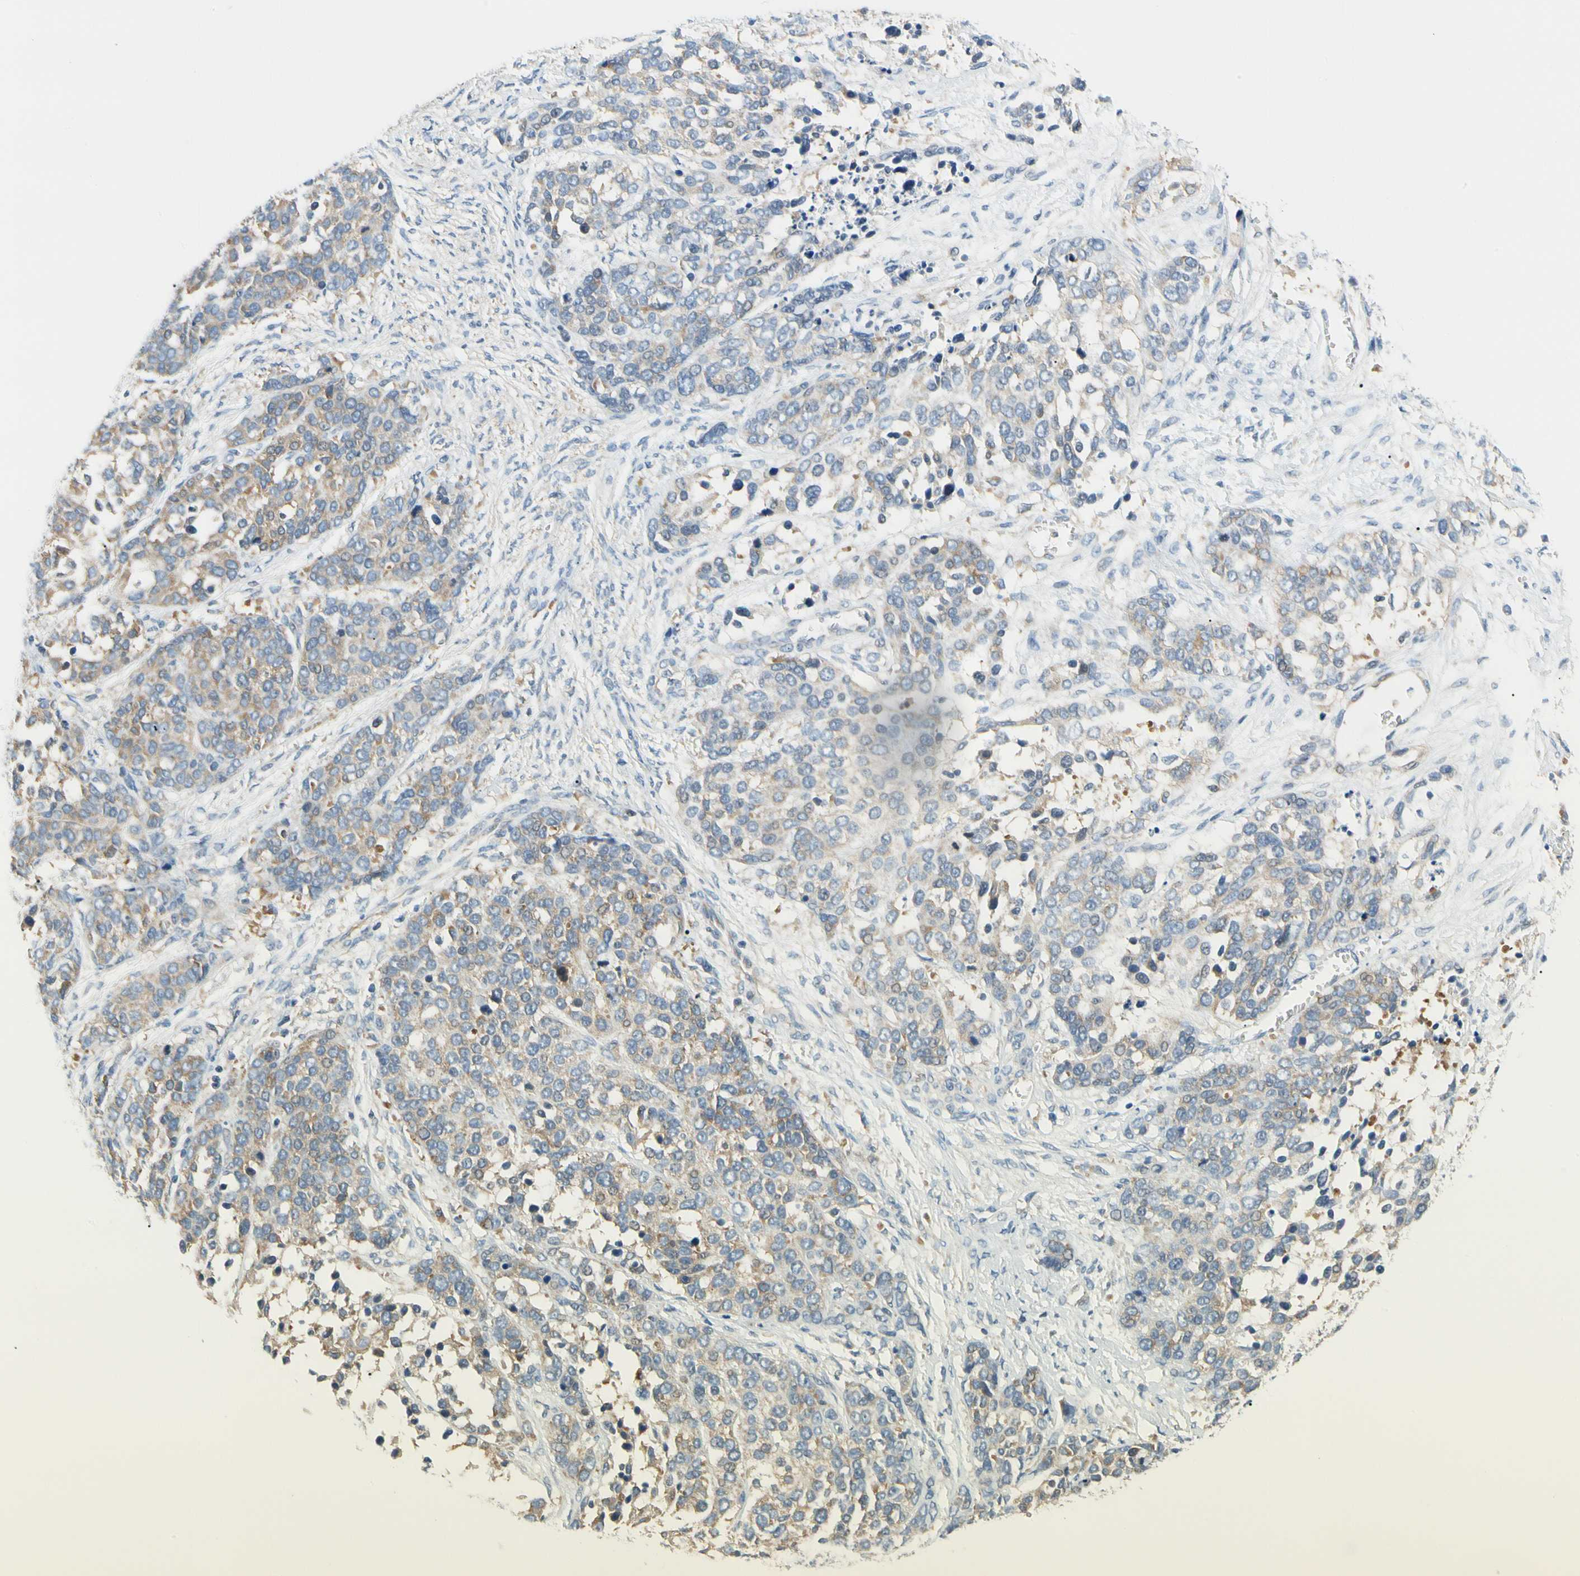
{"staining": {"intensity": "weak", "quantity": ">75%", "location": "cytoplasmic/membranous"}, "tissue": "ovarian cancer", "cell_type": "Tumor cells", "image_type": "cancer", "snomed": [{"axis": "morphology", "description": "Cystadenocarcinoma, serous, NOS"}, {"axis": "topography", "description": "Ovary"}], "caption": "Ovarian cancer was stained to show a protein in brown. There is low levels of weak cytoplasmic/membranous expression in about >75% of tumor cells.", "gene": "LRRC47", "patient": {"sex": "female", "age": 44}}